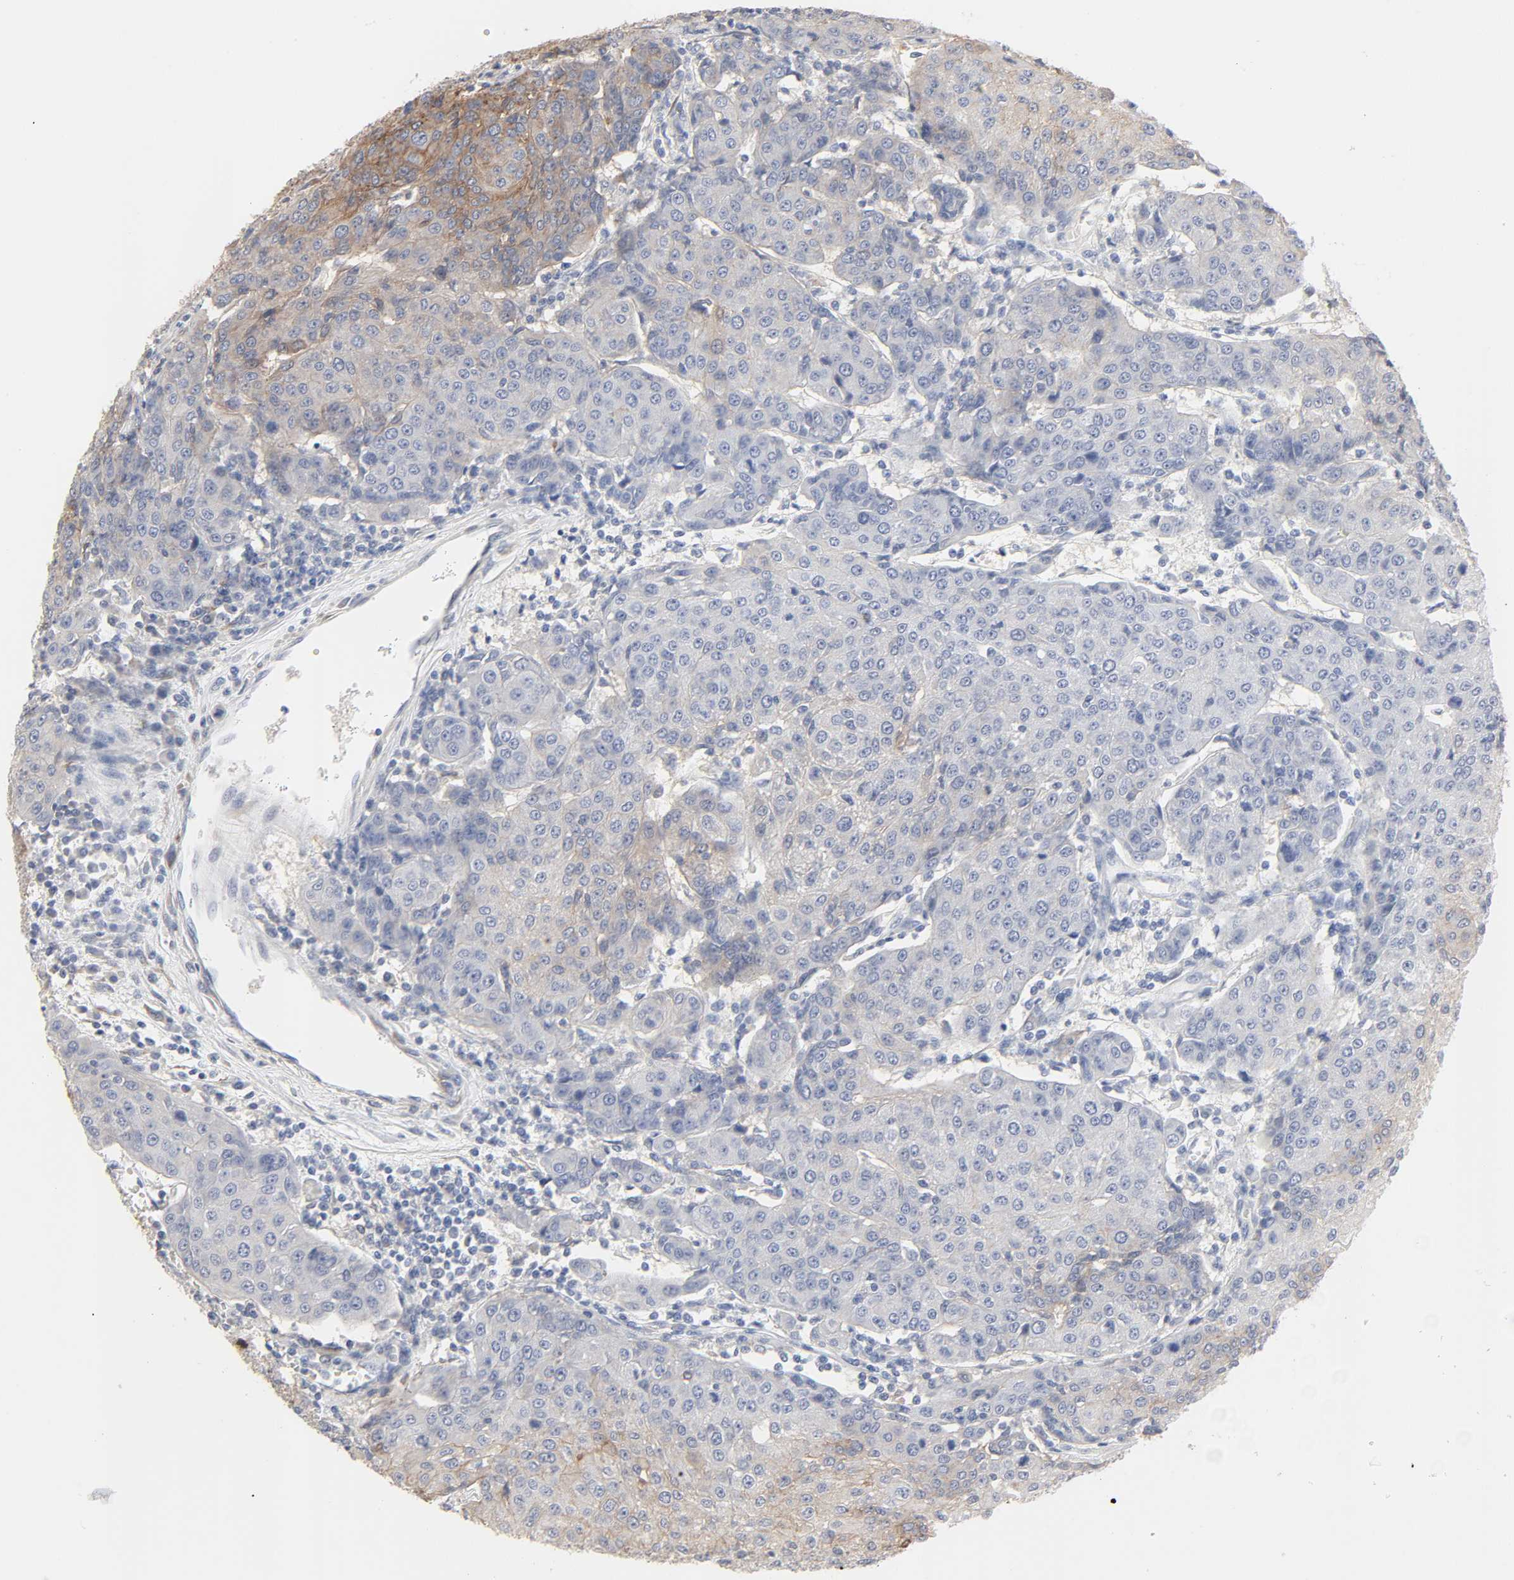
{"staining": {"intensity": "weak", "quantity": "<25%", "location": "cytoplasmic/membranous"}, "tissue": "urothelial cancer", "cell_type": "Tumor cells", "image_type": "cancer", "snomed": [{"axis": "morphology", "description": "Urothelial carcinoma, High grade"}, {"axis": "topography", "description": "Urinary bladder"}], "caption": "Urothelial cancer was stained to show a protein in brown. There is no significant positivity in tumor cells.", "gene": "NDRG2", "patient": {"sex": "female", "age": 85}}